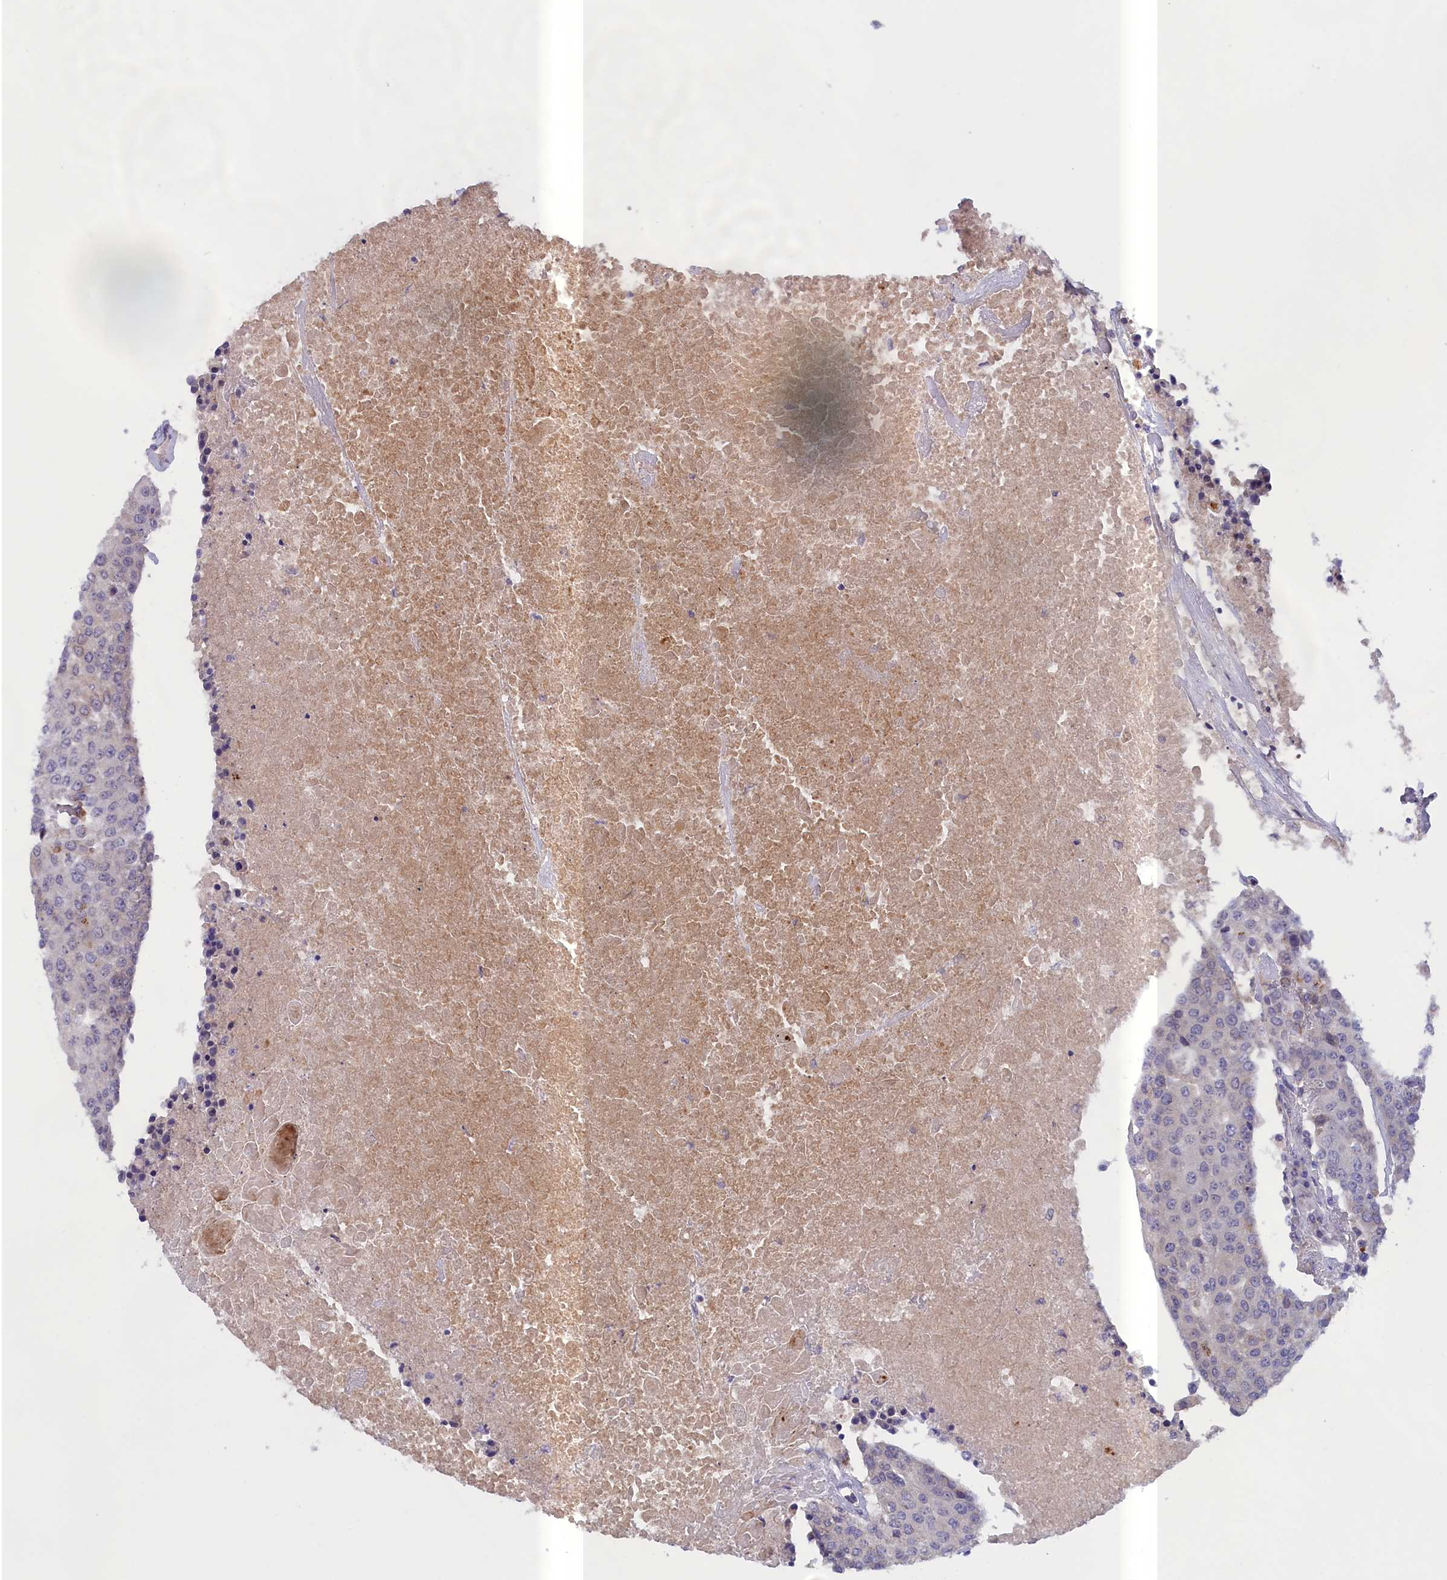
{"staining": {"intensity": "negative", "quantity": "none", "location": "none"}, "tissue": "urothelial cancer", "cell_type": "Tumor cells", "image_type": "cancer", "snomed": [{"axis": "morphology", "description": "Urothelial carcinoma, High grade"}, {"axis": "topography", "description": "Urinary bladder"}], "caption": "DAB immunohistochemical staining of human urothelial carcinoma (high-grade) demonstrates no significant positivity in tumor cells. (Stains: DAB (3,3'-diaminobenzidine) immunohistochemistry (IHC) with hematoxylin counter stain, Microscopy: brightfield microscopy at high magnification).", "gene": "IGFALS", "patient": {"sex": "female", "age": 85}}